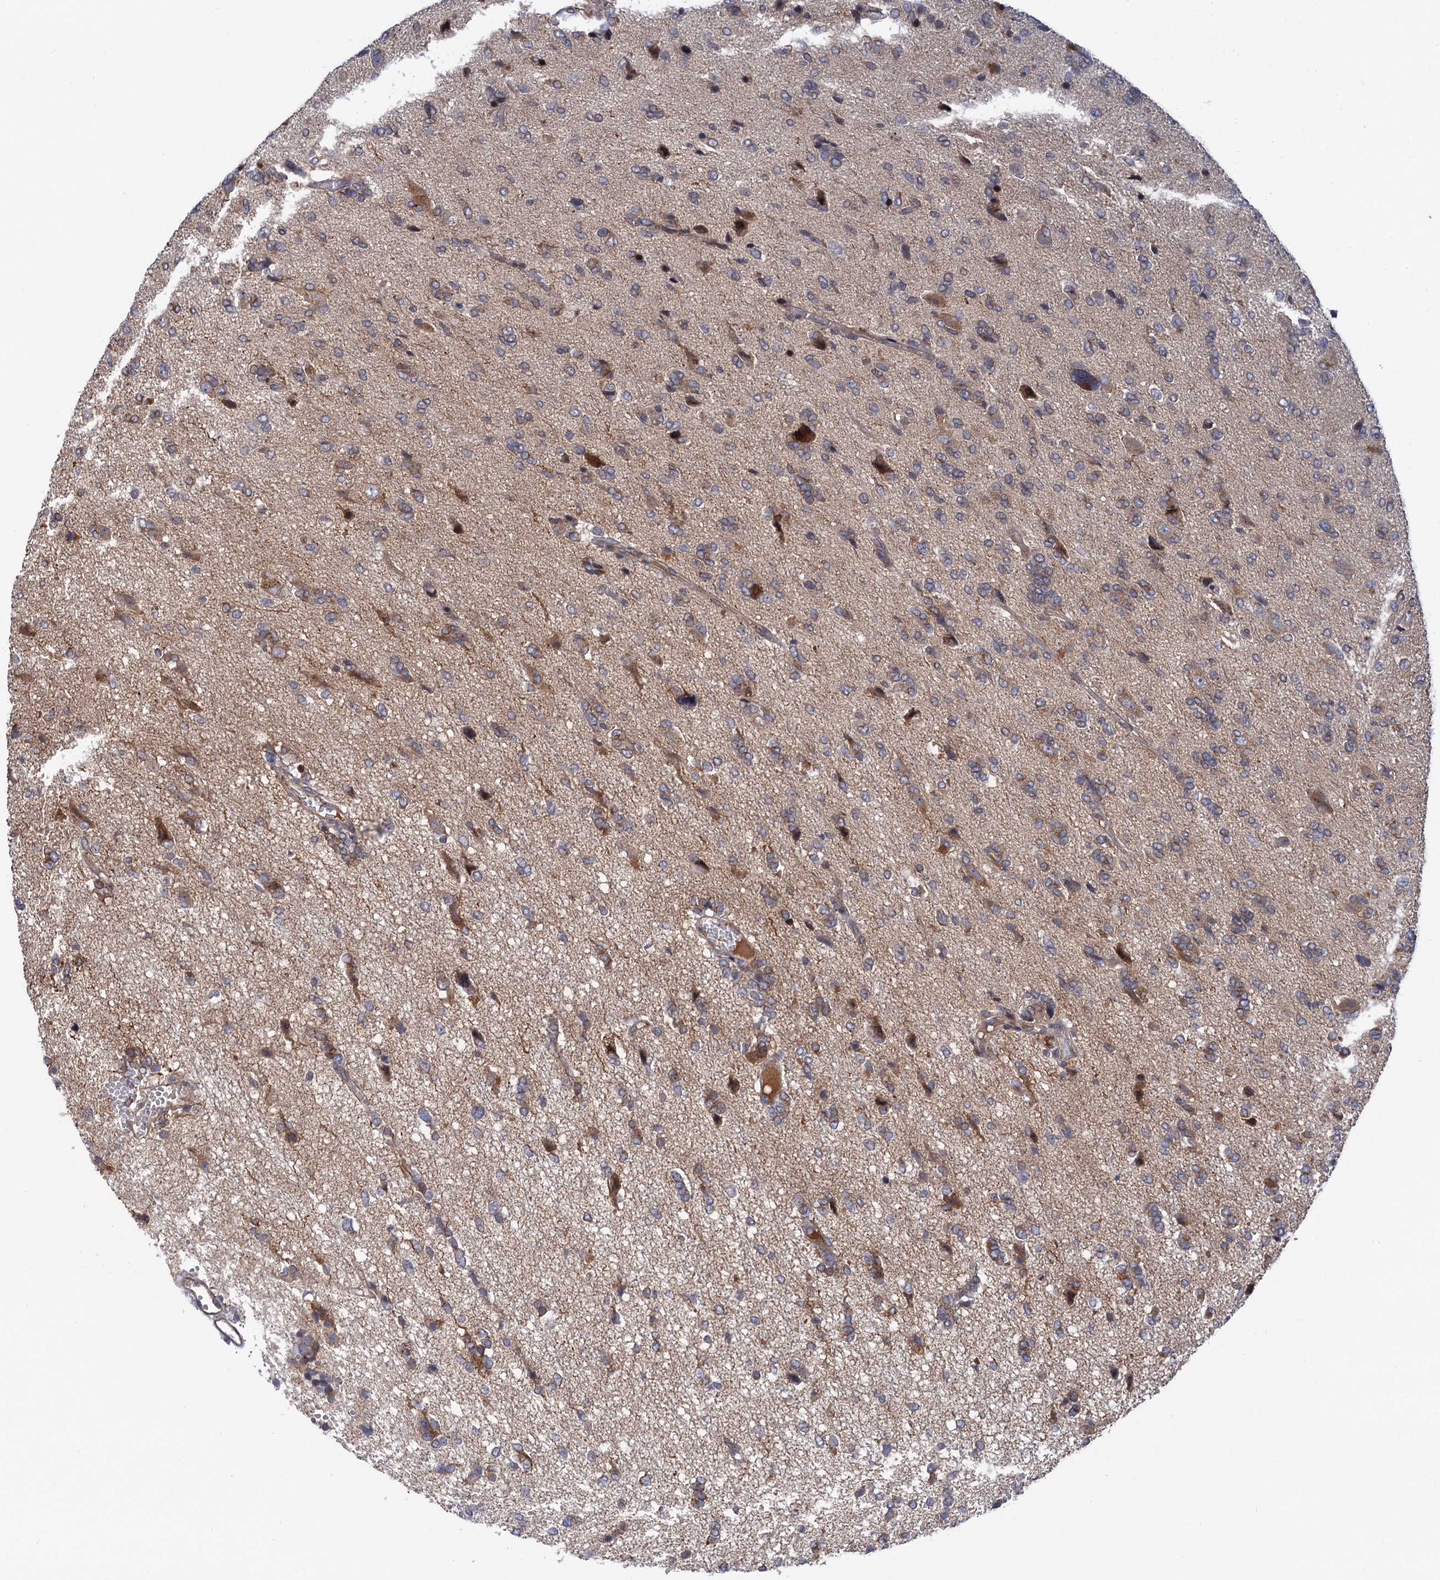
{"staining": {"intensity": "negative", "quantity": "none", "location": "none"}, "tissue": "glioma", "cell_type": "Tumor cells", "image_type": "cancer", "snomed": [{"axis": "morphology", "description": "Glioma, malignant, High grade"}, {"axis": "topography", "description": "Brain"}], "caption": "An IHC image of malignant high-grade glioma is shown. There is no staining in tumor cells of malignant high-grade glioma.", "gene": "NEK8", "patient": {"sex": "female", "age": 59}}